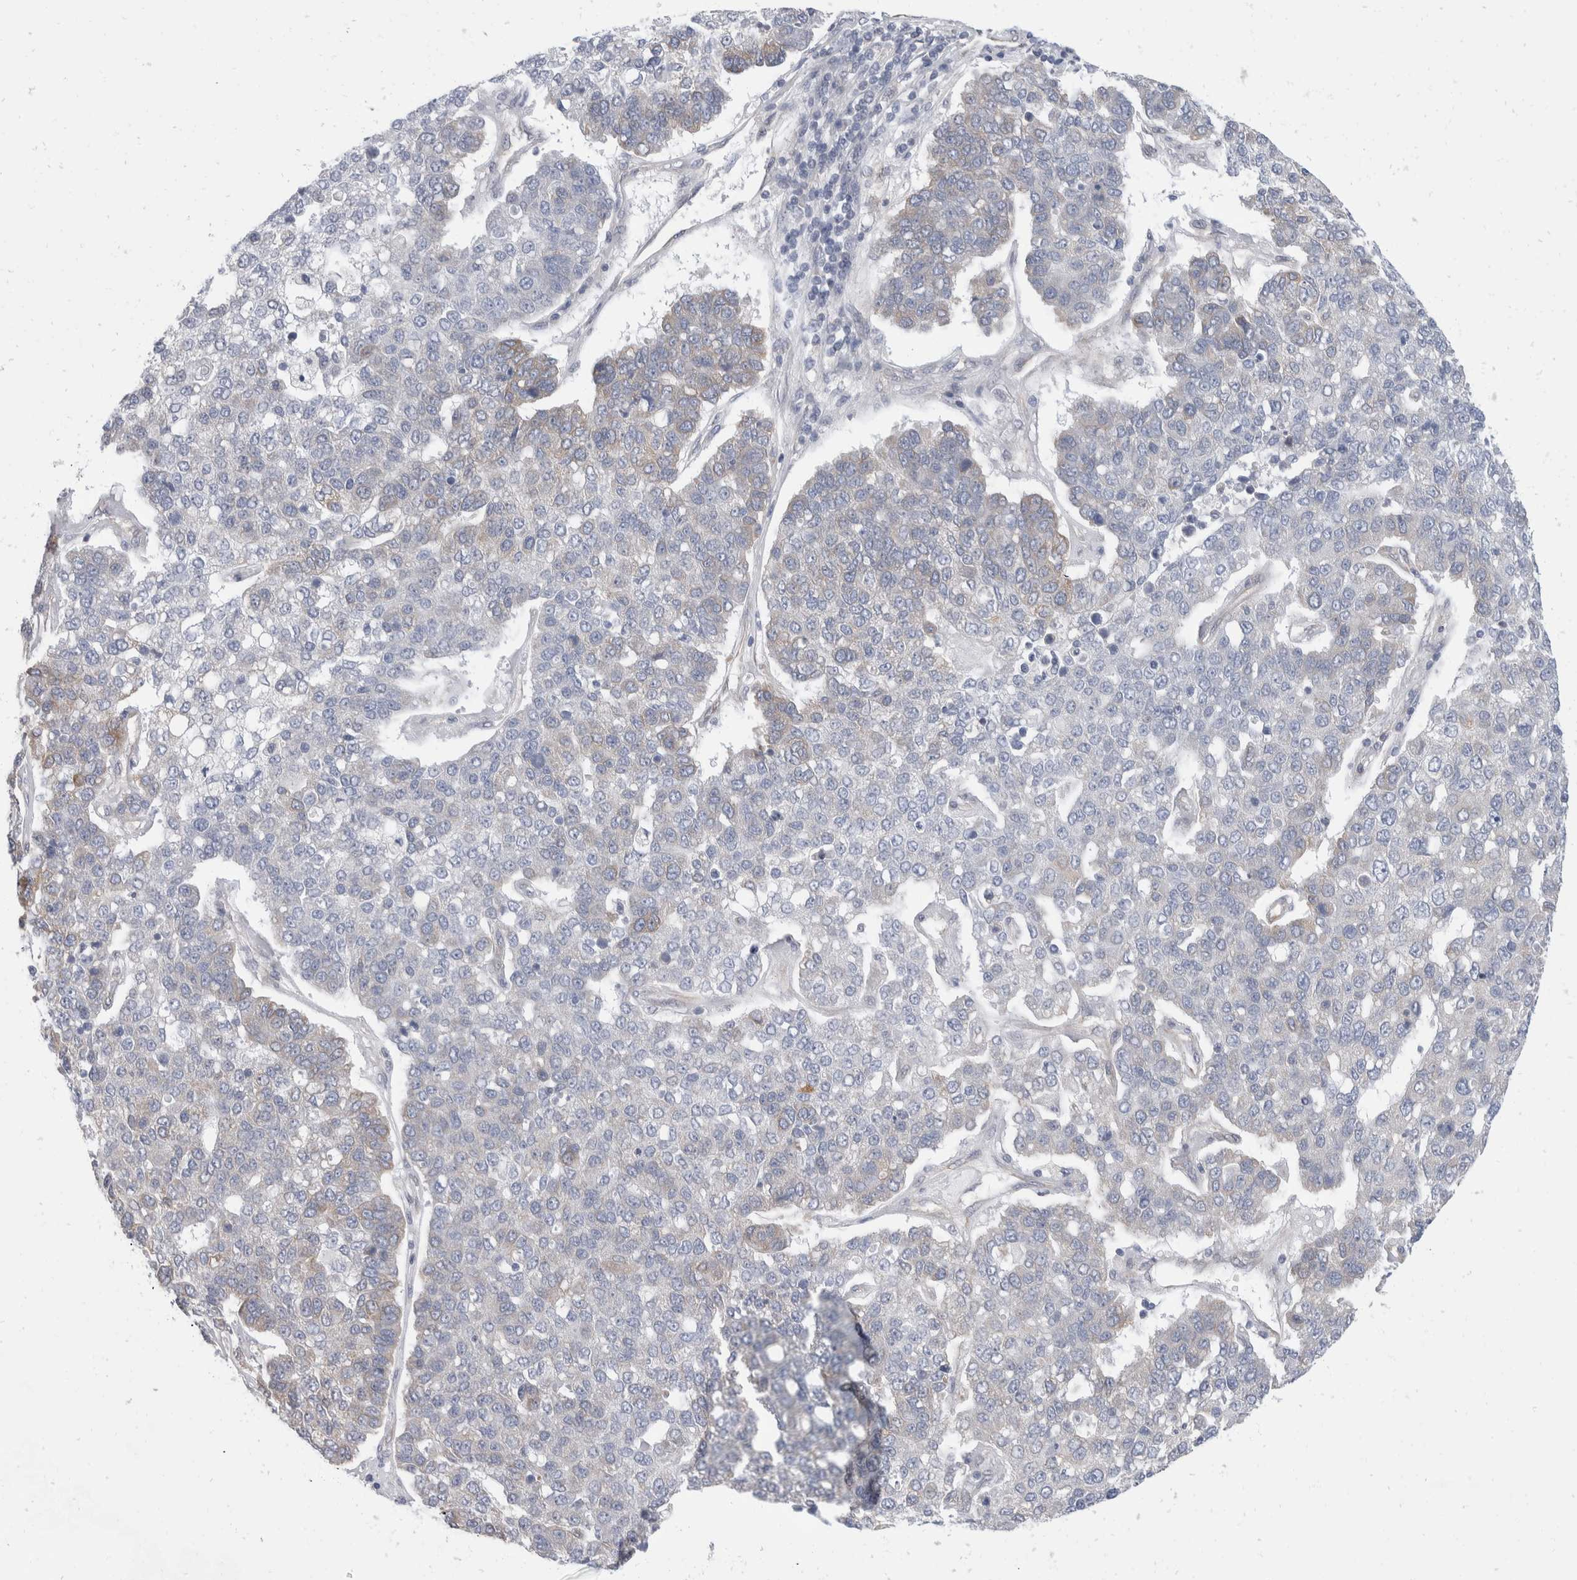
{"staining": {"intensity": "weak", "quantity": "<25%", "location": "cytoplasmic/membranous"}, "tissue": "pancreatic cancer", "cell_type": "Tumor cells", "image_type": "cancer", "snomed": [{"axis": "morphology", "description": "Adenocarcinoma, NOS"}, {"axis": "topography", "description": "Pancreas"}], "caption": "A micrograph of human pancreatic cancer (adenocarcinoma) is negative for staining in tumor cells.", "gene": "TMEM245", "patient": {"sex": "female", "age": 61}}